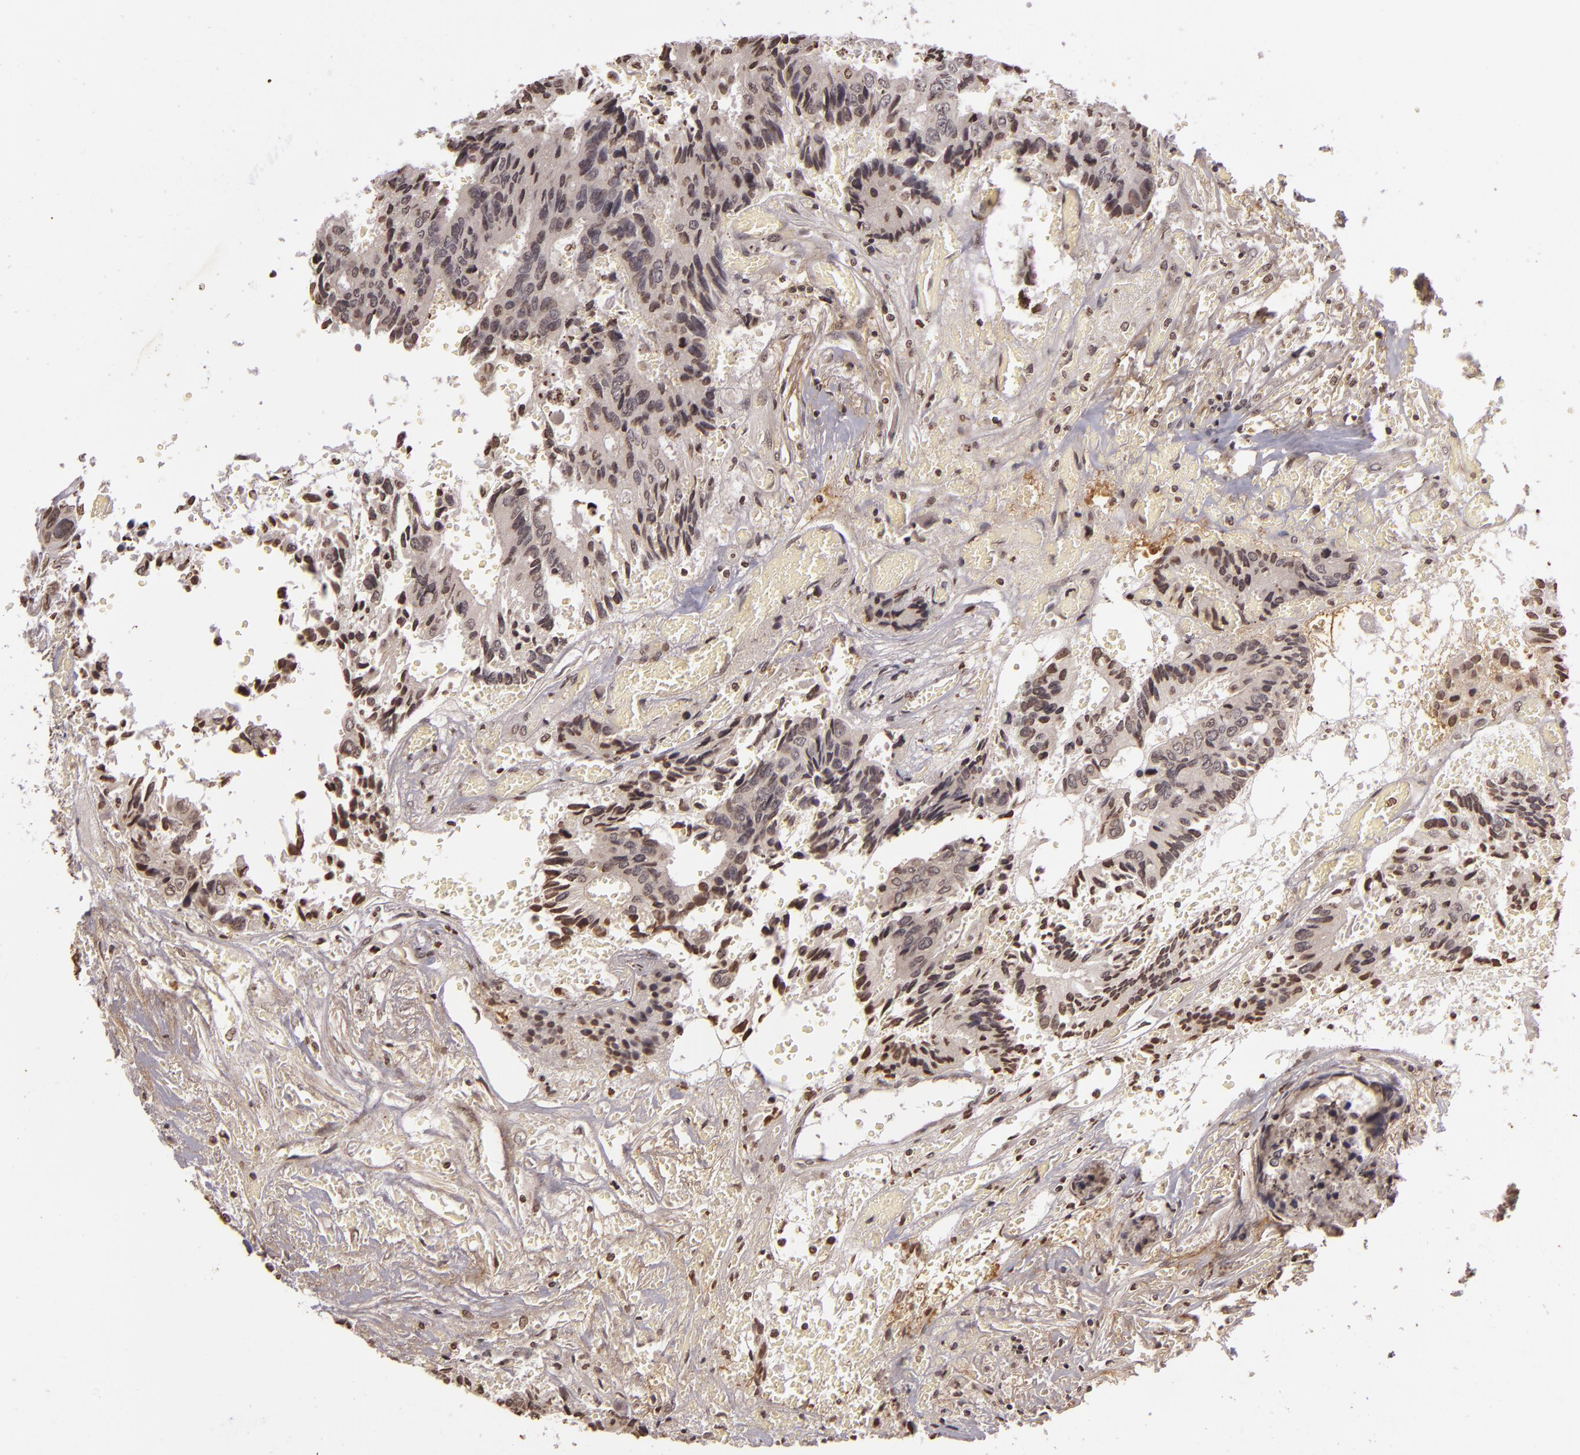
{"staining": {"intensity": "weak", "quantity": "25%-75%", "location": "nuclear"}, "tissue": "colorectal cancer", "cell_type": "Tumor cells", "image_type": "cancer", "snomed": [{"axis": "morphology", "description": "Adenocarcinoma, NOS"}, {"axis": "topography", "description": "Rectum"}], "caption": "This is a photomicrograph of IHC staining of colorectal cancer, which shows weak staining in the nuclear of tumor cells.", "gene": "THRB", "patient": {"sex": "male", "age": 55}}